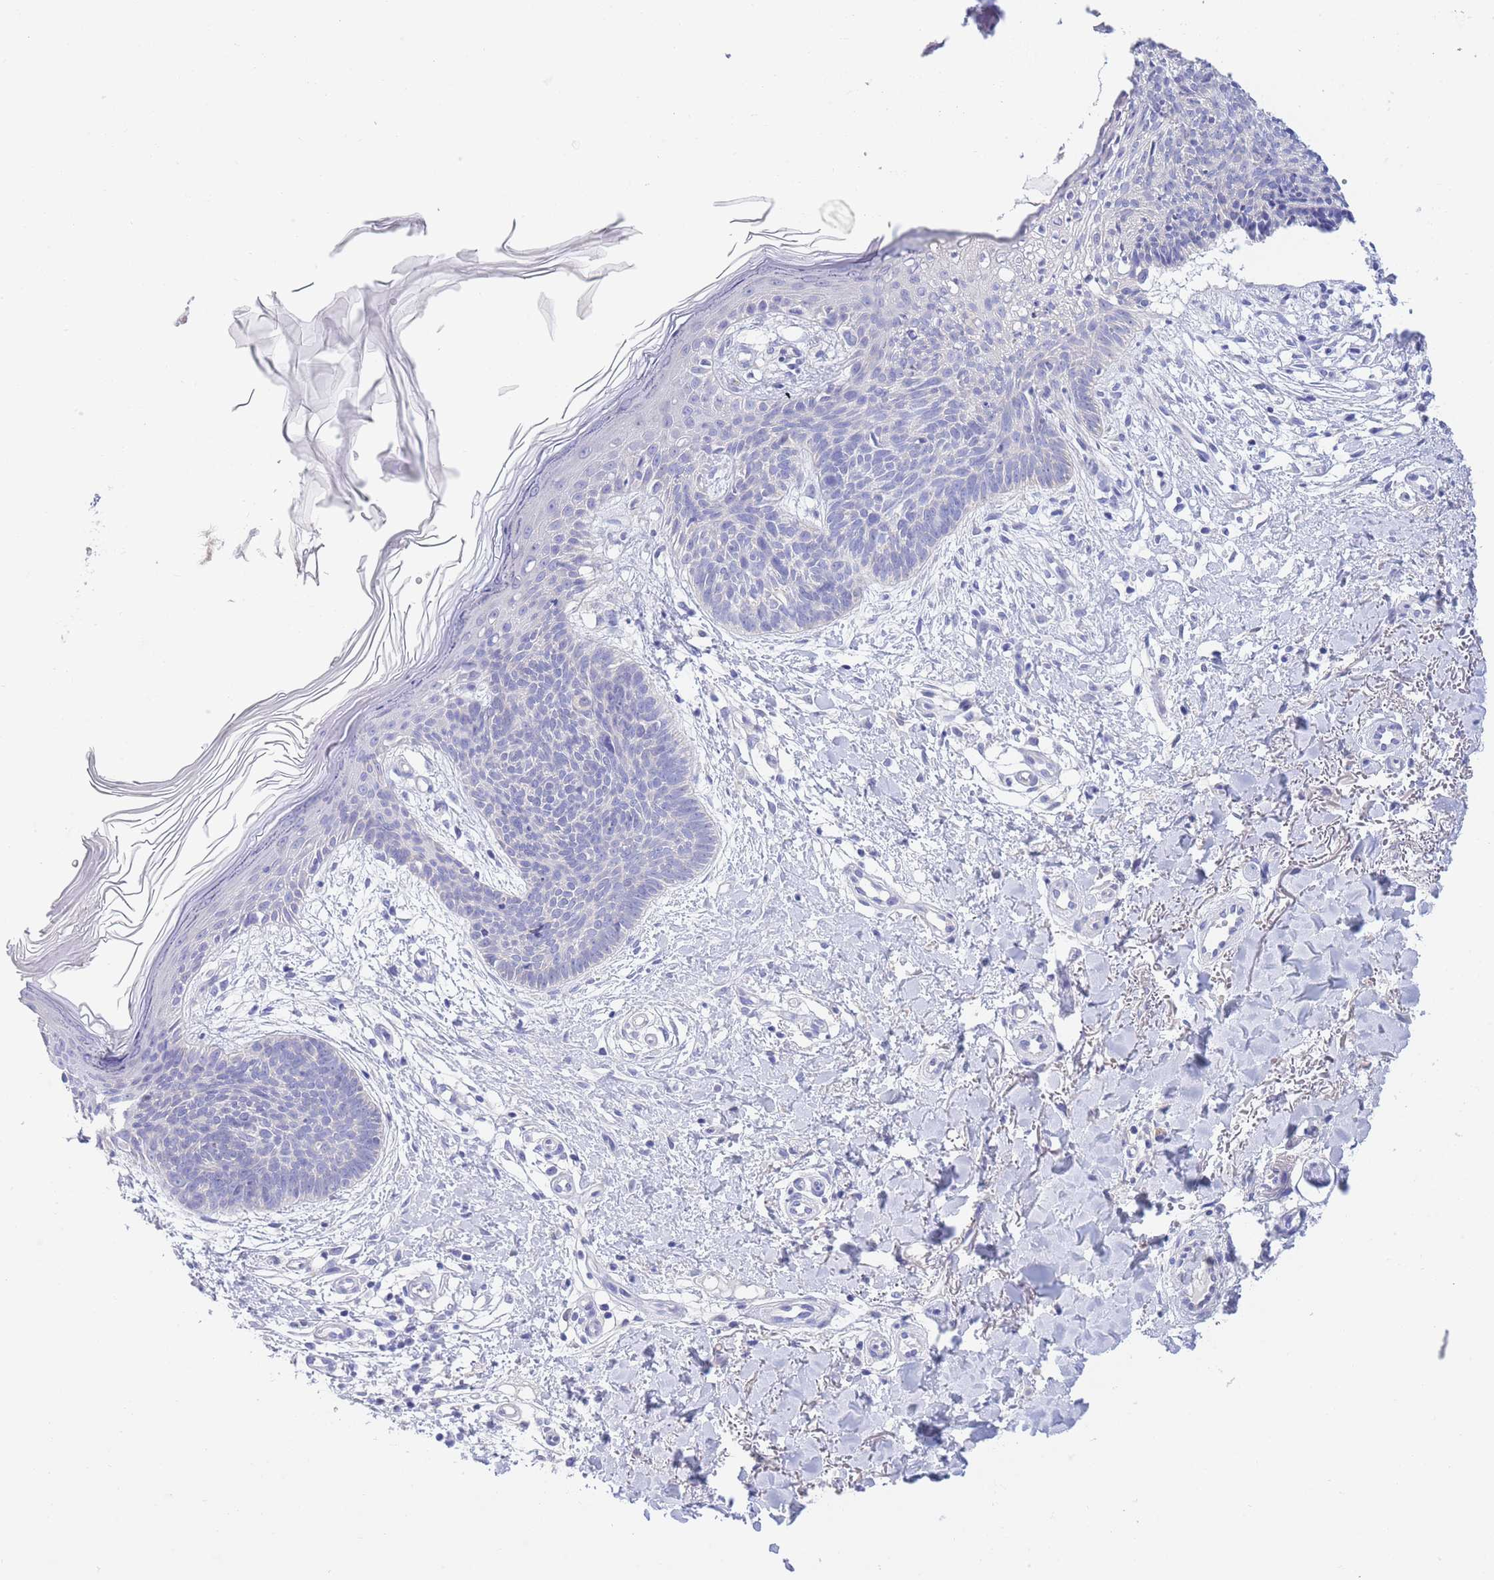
{"staining": {"intensity": "negative", "quantity": "none", "location": "none"}, "tissue": "skin cancer", "cell_type": "Tumor cells", "image_type": "cancer", "snomed": [{"axis": "morphology", "description": "Basal cell carcinoma"}, {"axis": "topography", "description": "Skin"}], "caption": "This is a histopathology image of immunohistochemistry staining of skin cancer, which shows no staining in tumor cells. Nuclei are stained in blue.", "gene": "PCDHB3", "patient": {"sex": "male", "age": 78}}